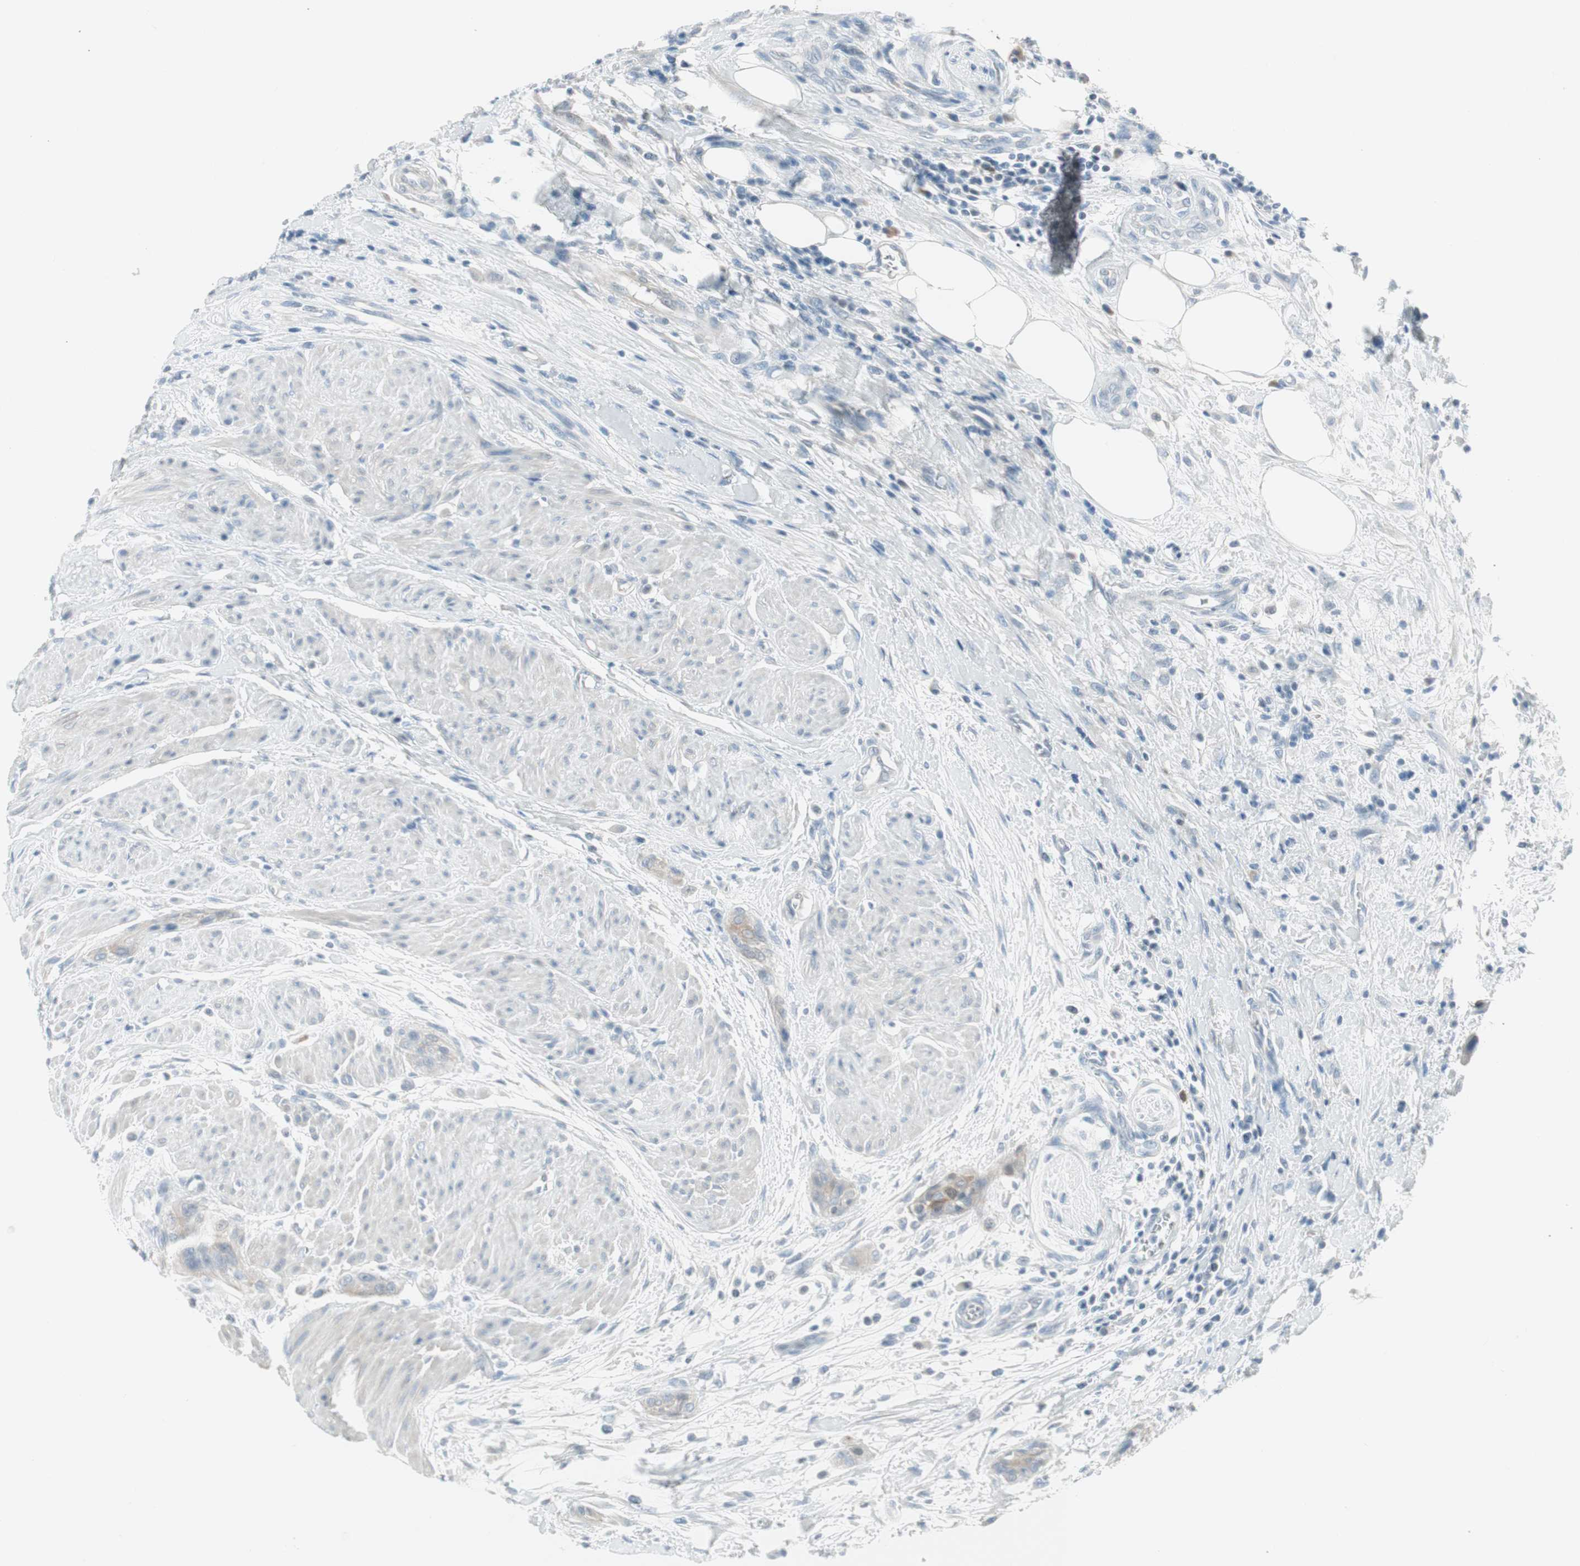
{"staining": {"intensity": "negative", "quantity": "none", "location": "none"}, "tissue": "urothelial cancer", "cell_type": "Tumor cells", "image_type": "cancer", "snomed": [{"axis": "morphology", "description": "Urothelial carcinoma, High grade"}, {"axis": "topography", "description": "Urinary bladder"}], "caption": "Human urothelial cancer stained for a protein using immunohistochemistry demonstrates no positivity in tumor cells.", "gene": "AGR2", "patient": {"sex": "male", "age": 35}}